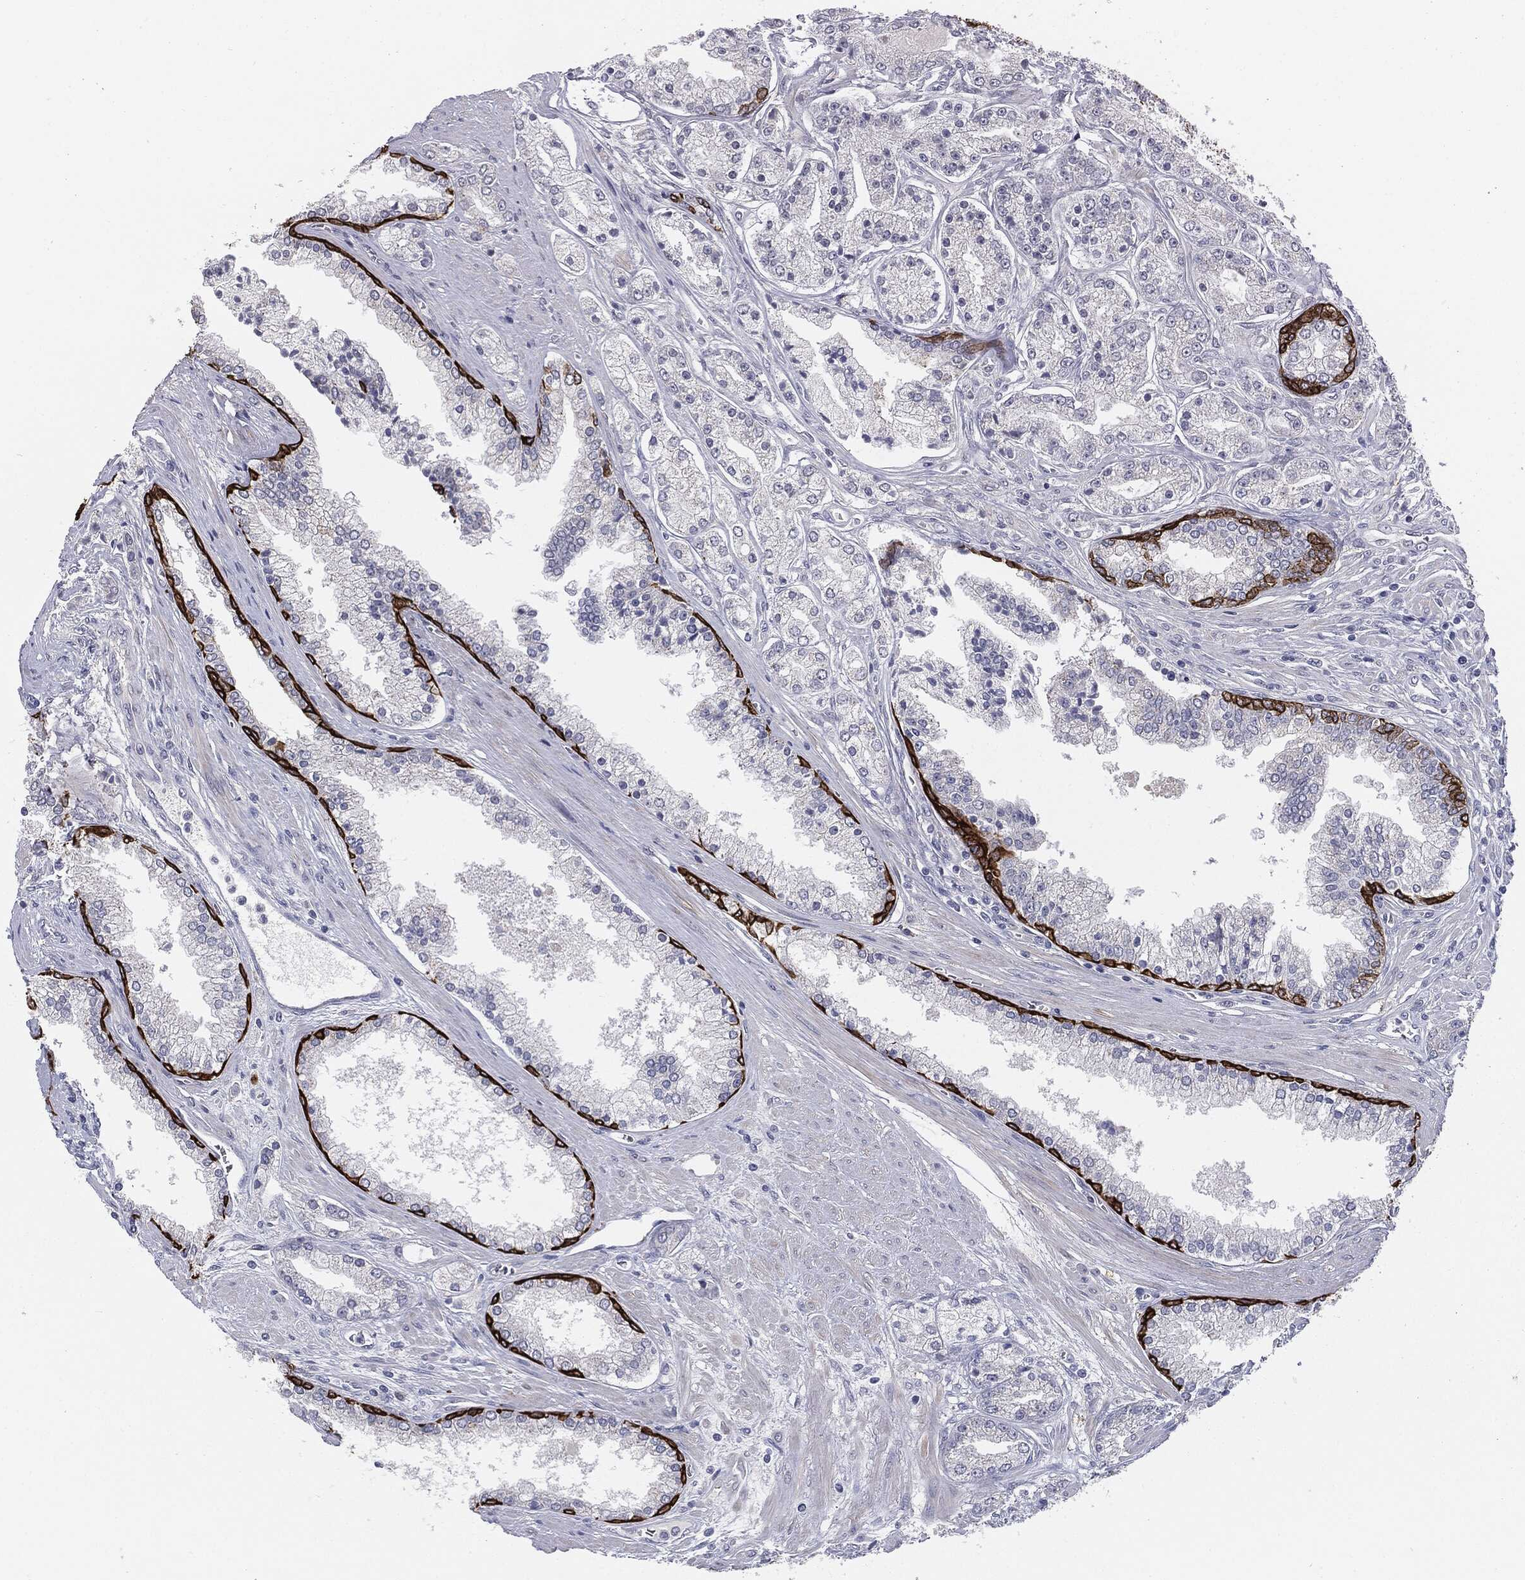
{"staining": {"intensity": "negative", "quantity": "none", "location": "none"}, "tissue": "prostate cancer", "cell_type": "Tumor cells", "image_type": "cancer", "snomed": [{"axis": "morphology", "description": "Adenocarcinoma, High grade"}, {"axis": "topography", "description": "Prostate"}], "caption": "DAB immunohistochemical staining of human prostate cancer exhibits no significant positivity in tumor cells.", "gene": "KRT5", "patient": {"sex": "male", "age": 66}}